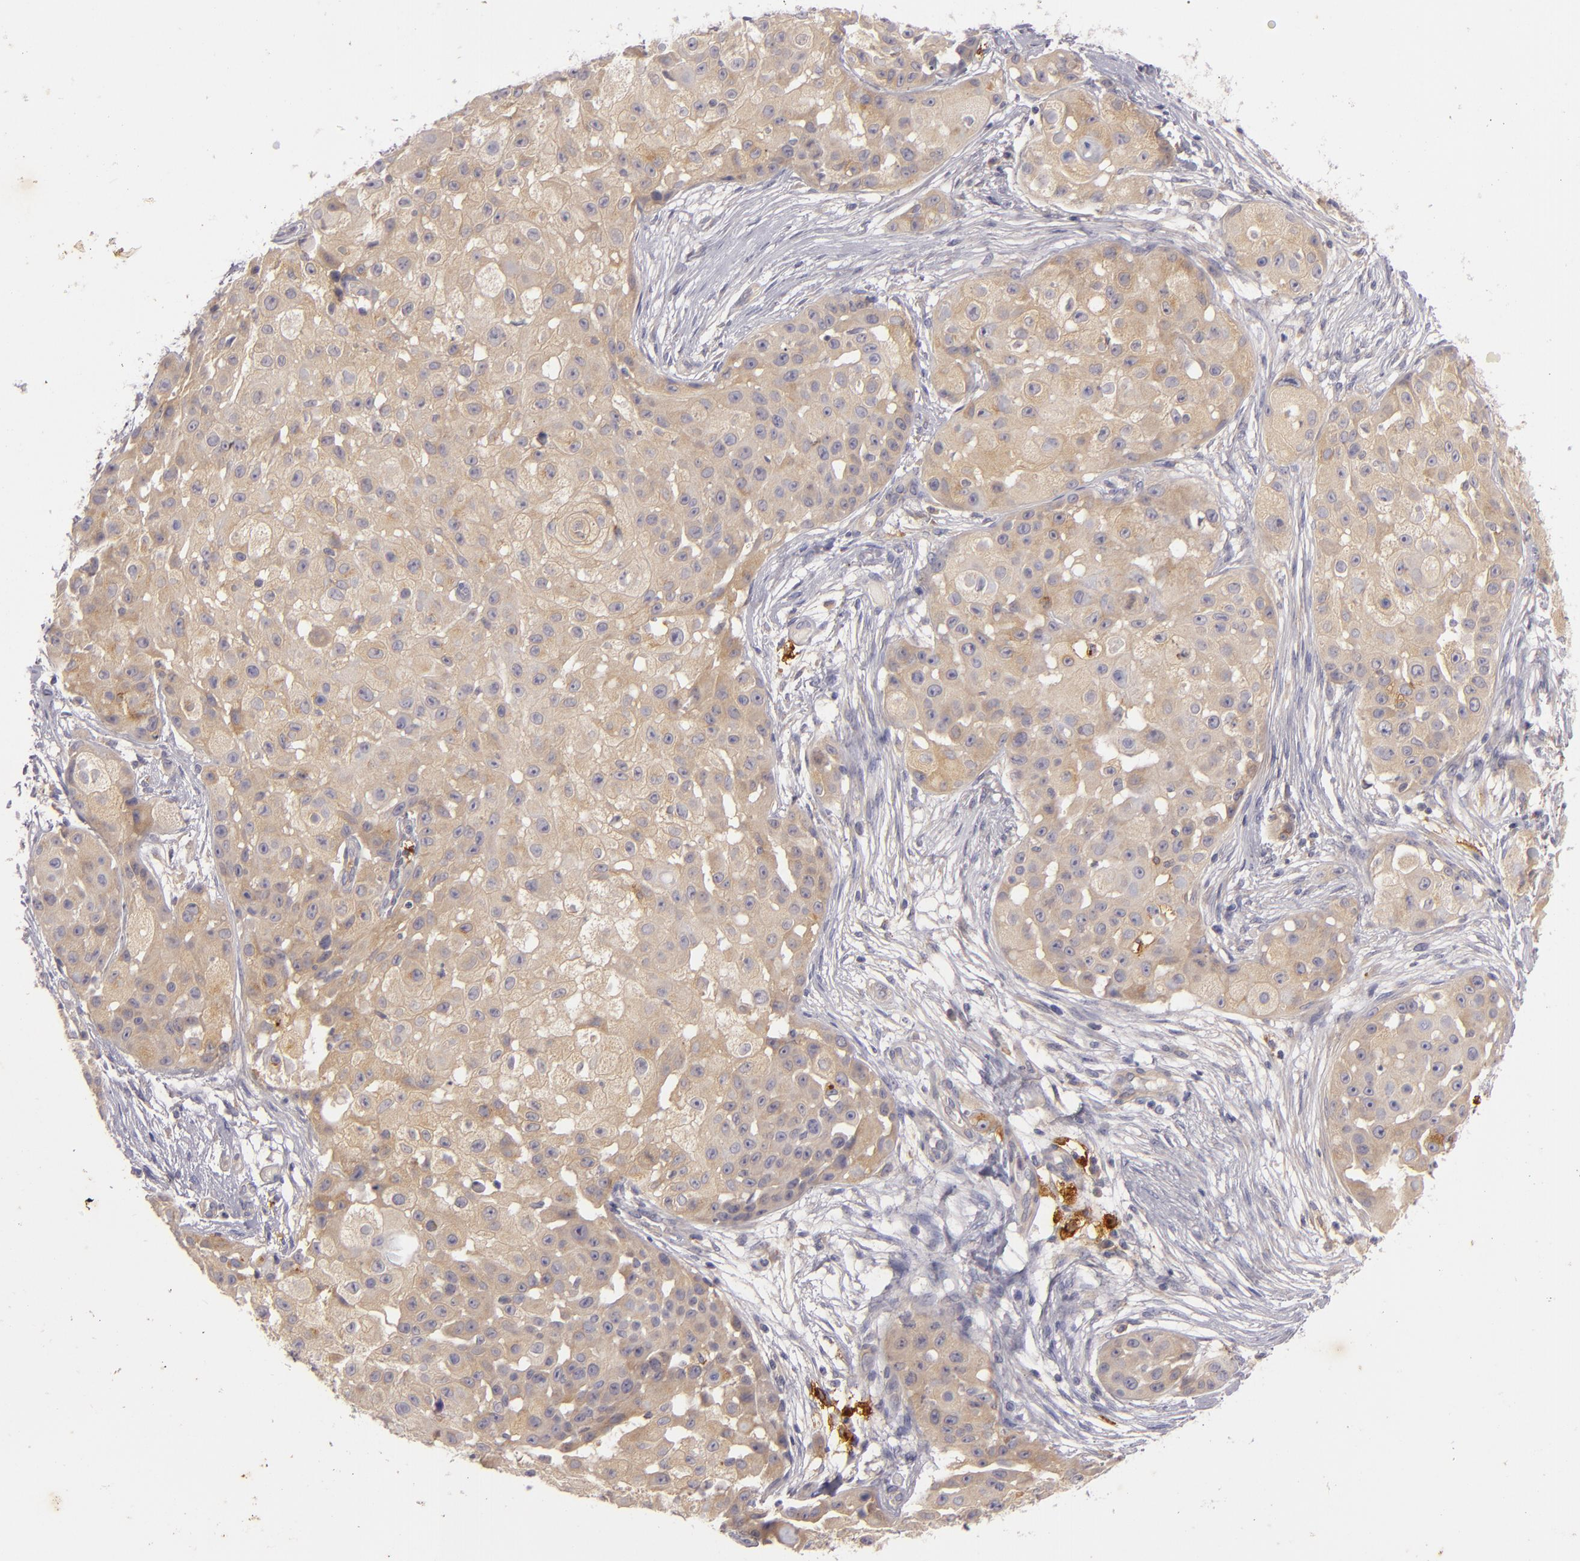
{"staining": {"intensity": "moderate", "quantity": ">75%", "location": "cytoplasmic/membranous"}, "tissue": "skin cancer", "cell_type": "Tumor cells", "image_type": "cancer", "snomed": [{"axis": "morphology", "description": "Squamous cell carcinoma, NOS"}, {"axis": "topography", "description": "Skin"}], "caption": "The photomicrograph shows a brown stain indicating the presence of a protein in the cytoplasmic/membranous of tumor cells in skin cancer.", "gene": "CD83", "patient": {"sex": "female", "age": 57}}